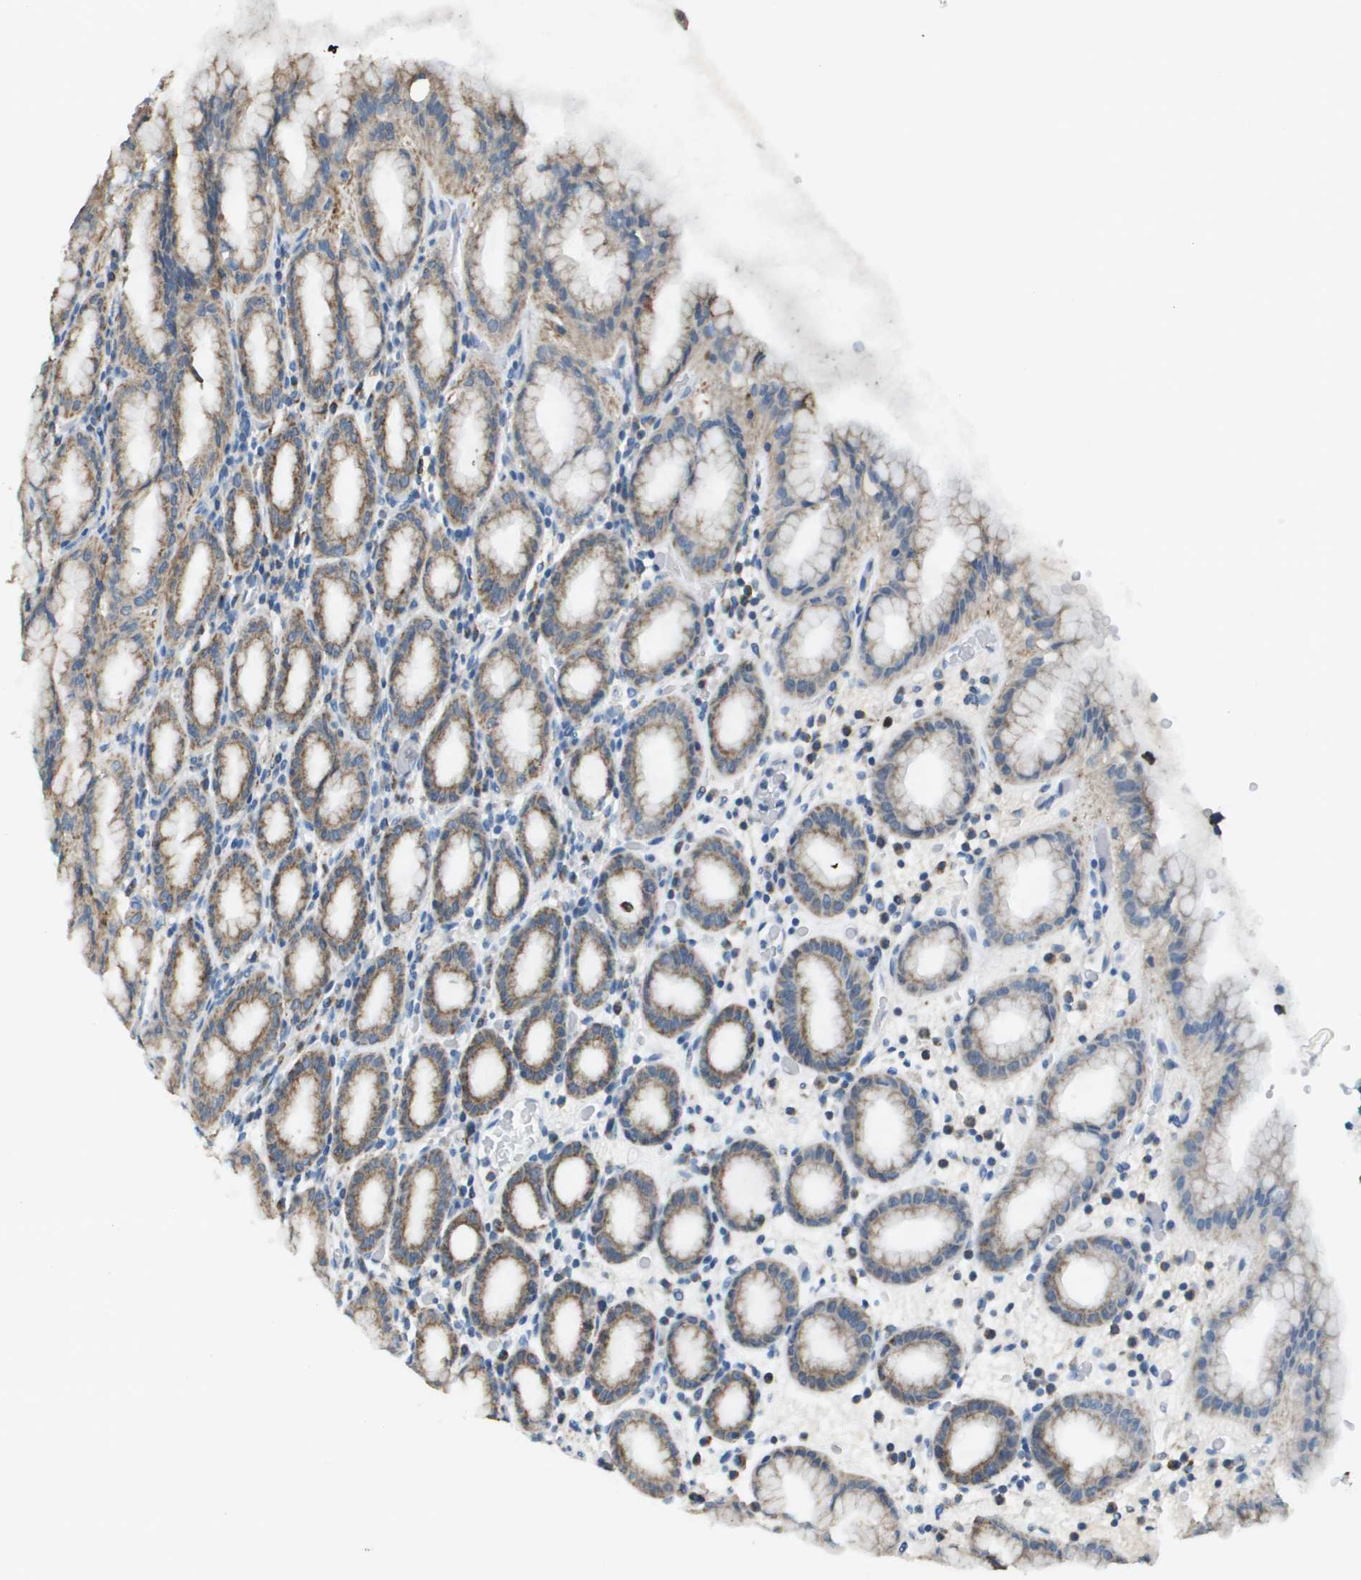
{"staining": {"intensity": "moderate", "quantity": "25%-75%", "location": "cytoplasmic/membranous"}, "tissue": "stomach", "cell_type": "Glandular cells", "image_type": "normal", "snomed": [{"axis": "morphology", "description": "Normal tissue, NOS"}, {"axis": "topography", "description": "Stomach, upper"}], "caption": "High-power microscopy captured an immunohistochemistry photomicrograph of normal stomach, revealing moderate cytoplasmic/membranous staining in approximately 25%-75% of glandular cells.", "gene": "FH", "patient": {"sex": "male", "age": 68}}